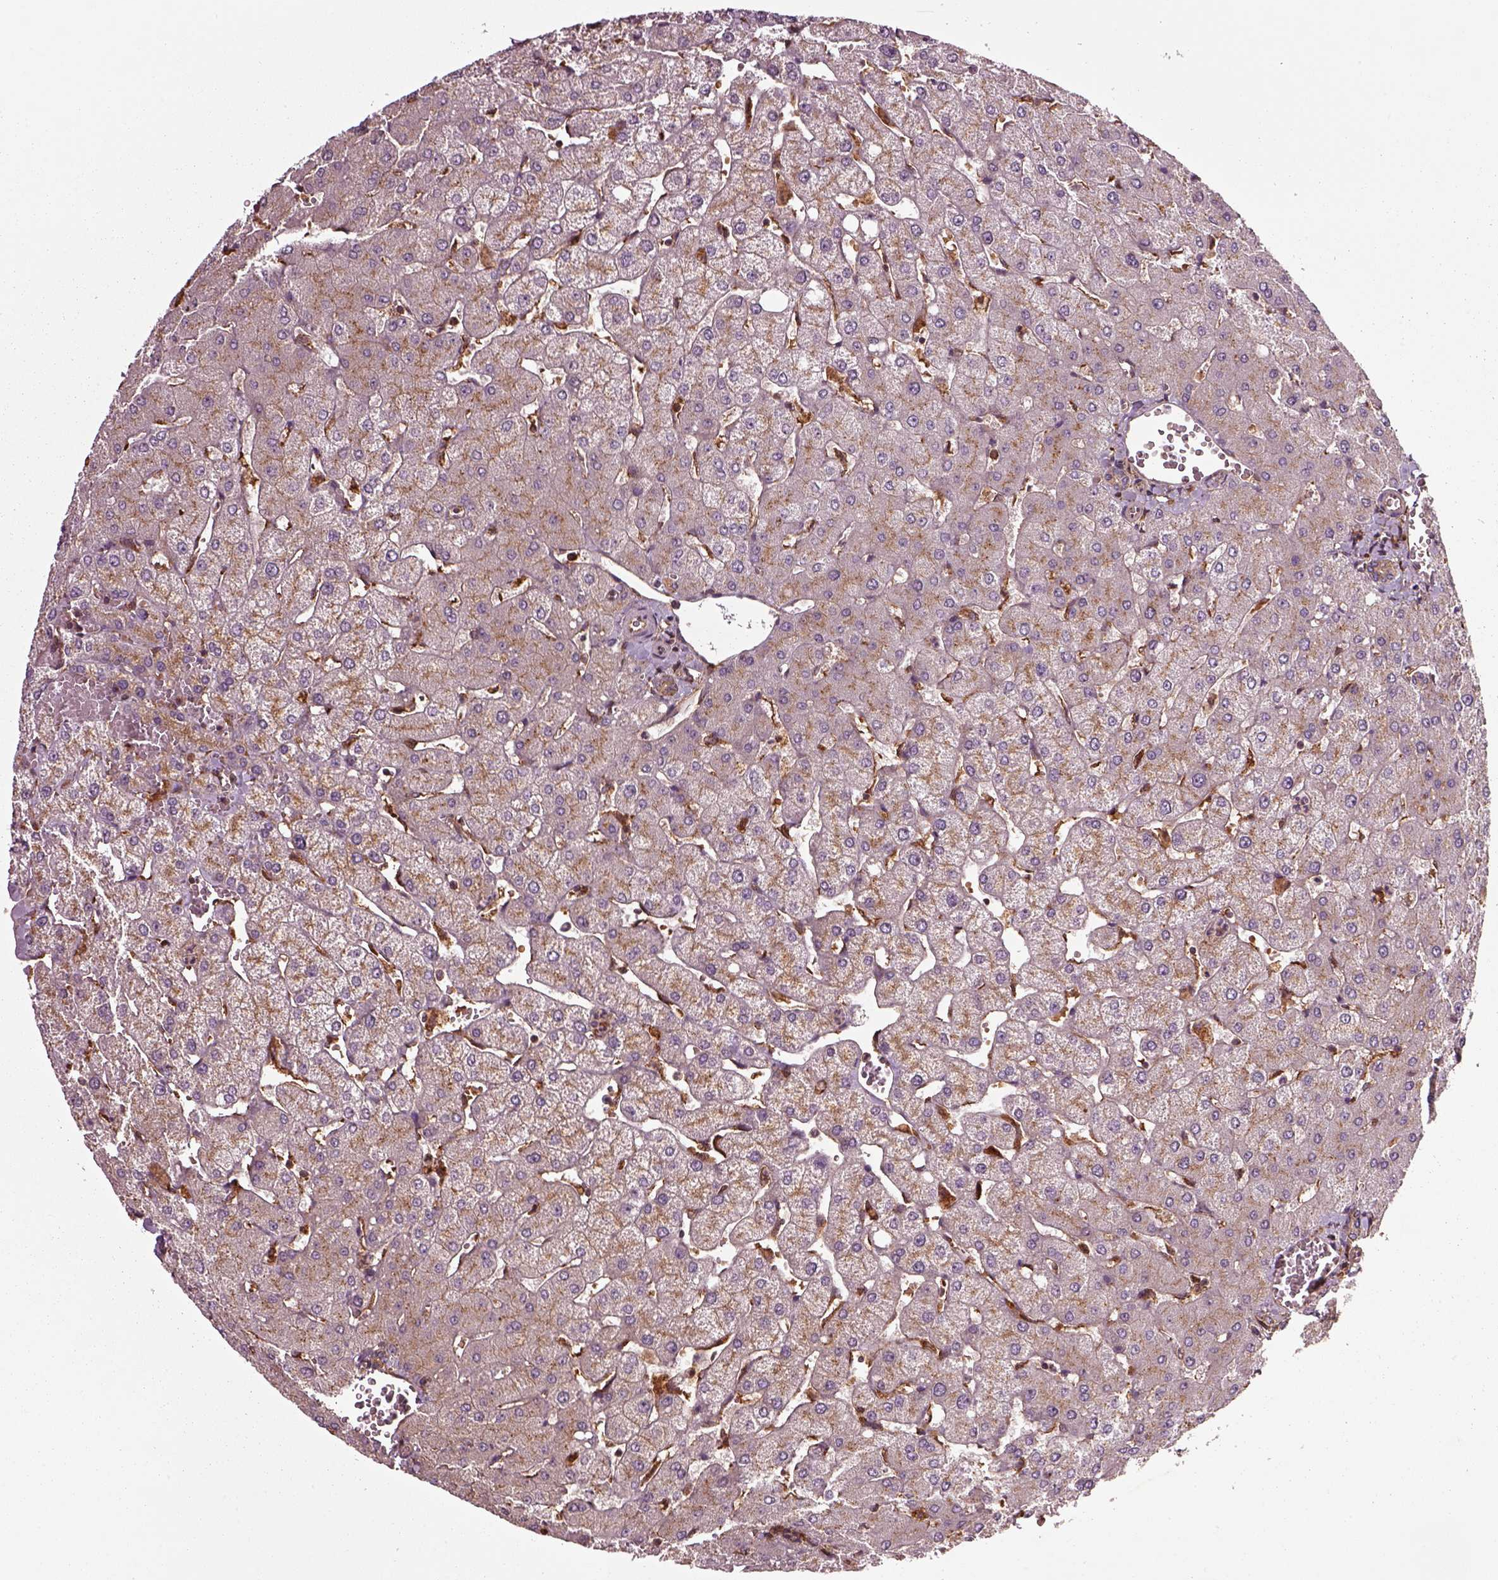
{"staining": {"intensity": "moderate", "quantity": ">75%", "location": "cytoplasmic/membranous"}, "tissue": "liver", "cell_type": "Cholangiocytes", "image_type": "normal", "snomed": [{"axis": "morphology", "description": "Normal tissue, NOS"}, {"axis": "topography", "description": "Liver"}], "caption": "IHC of unremarkable human liver demonstrates medium levels of moderate cytoplasmic/membranous staining in approximately >75% of cholangiocytes. The staining is performed using DAB (3,3'-diaminobenzidine) brown chromogen to label protein expression. The nuclei are counter-stained blue using hematoxylin.", "gene": "WASHC2A", "patient": {"sex": "female", "age": 54}}